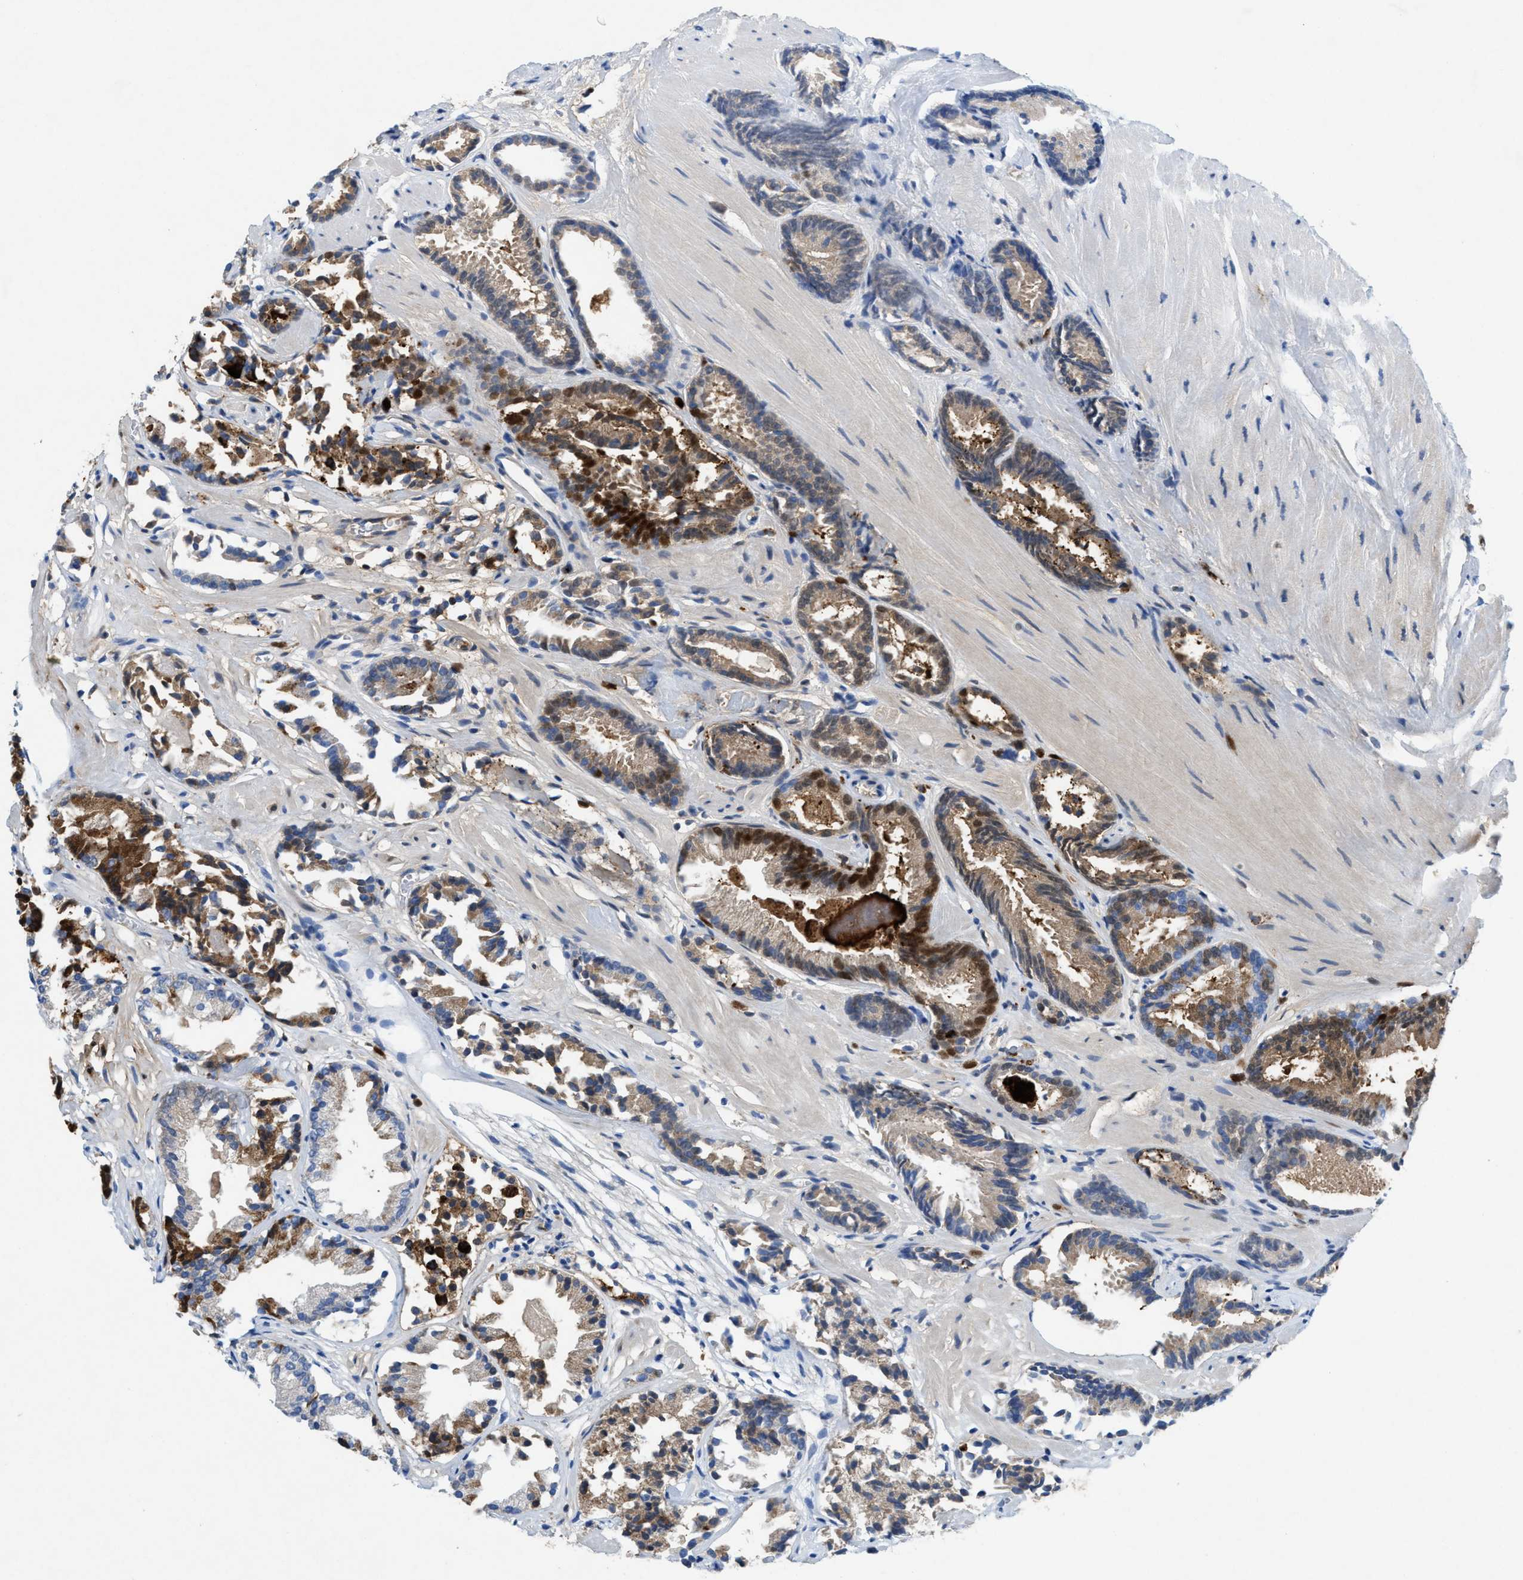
{"staining": {"intensity": "strong", "quantity": "<25%", "location": "cytoplasmic/membranous,nuclear"}, "tissue": "prostate cancer", "cell_type": "Tumor cells", "image_type": "cancer", "snomed": [{"axis": "morphology", "description": "Adenocarcinoma, Low grade"}, {"axis": "topography", "description": "Prostate"}], "caption": "There is medium levels of strong cytoplasmic/membranous and nuclear positivity in tumor cells of prostate cancer (adenocarcinoma (low-grade)), as demonstrated by immunohistochemical staining (brown color).", "gene": "CMTM1", "patient": {"sex": "male", "age": 51}}